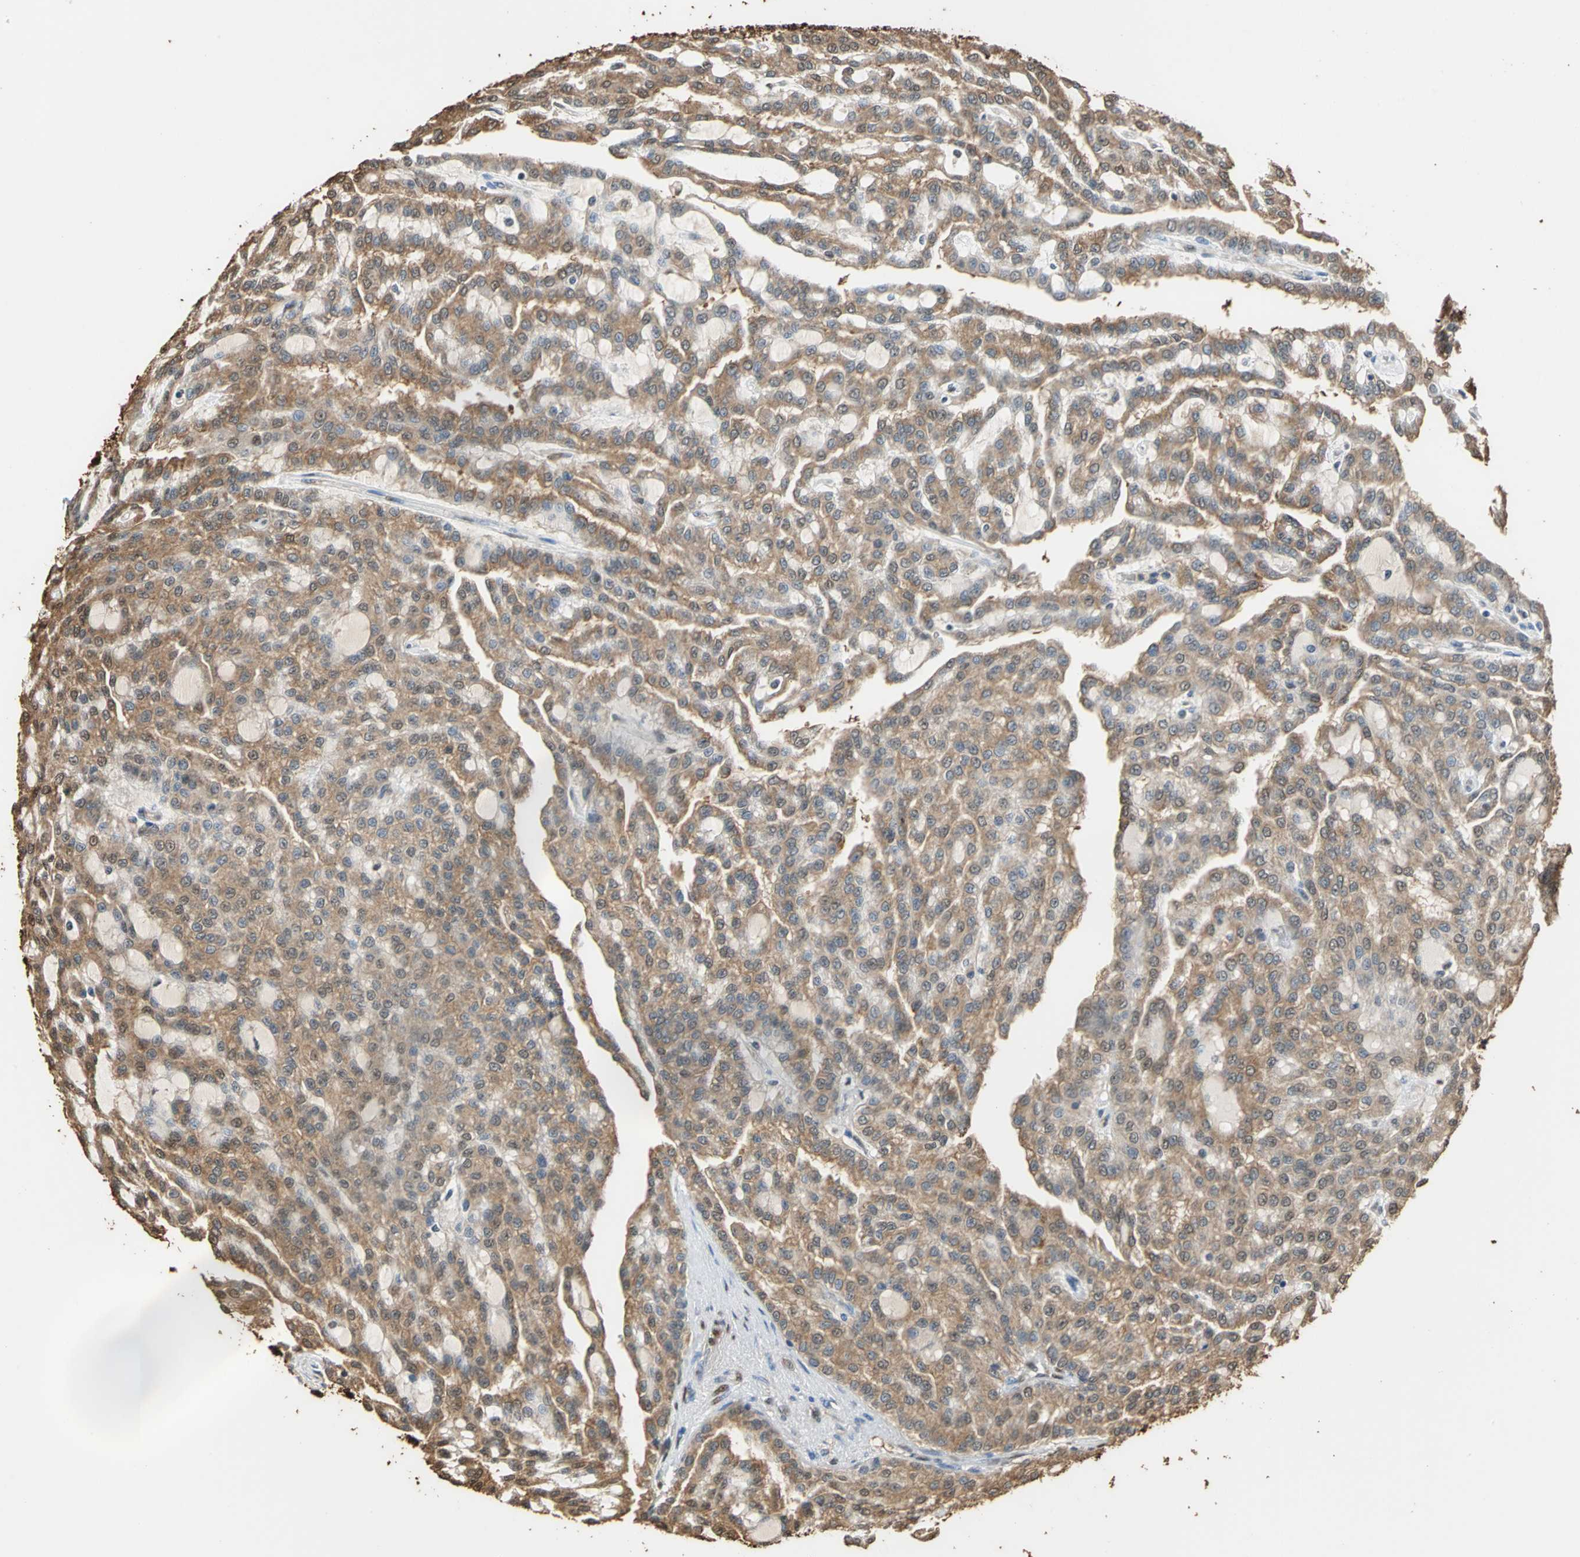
{"staining": {"intensity": "moderate", "quantity": ">75%", "location": "cytoplasmic/membranous"}, "tissue": "renal cancer", "cell_type": "Tumor cells", "image_type": "cancer", "snomed": [{"axis": "morphology", "description": "Adenocarcinoma, NOS"}, {"axis": "topography", "description": "Kidney"}], "caption": "Protein staining by IHC demonstrates moderate cytoplasmic/membranous staining in approximately >75% of tumor cells in renal cancer.", "gene": "GAPDH", "patient": {"sex": "male", "age": 63}}